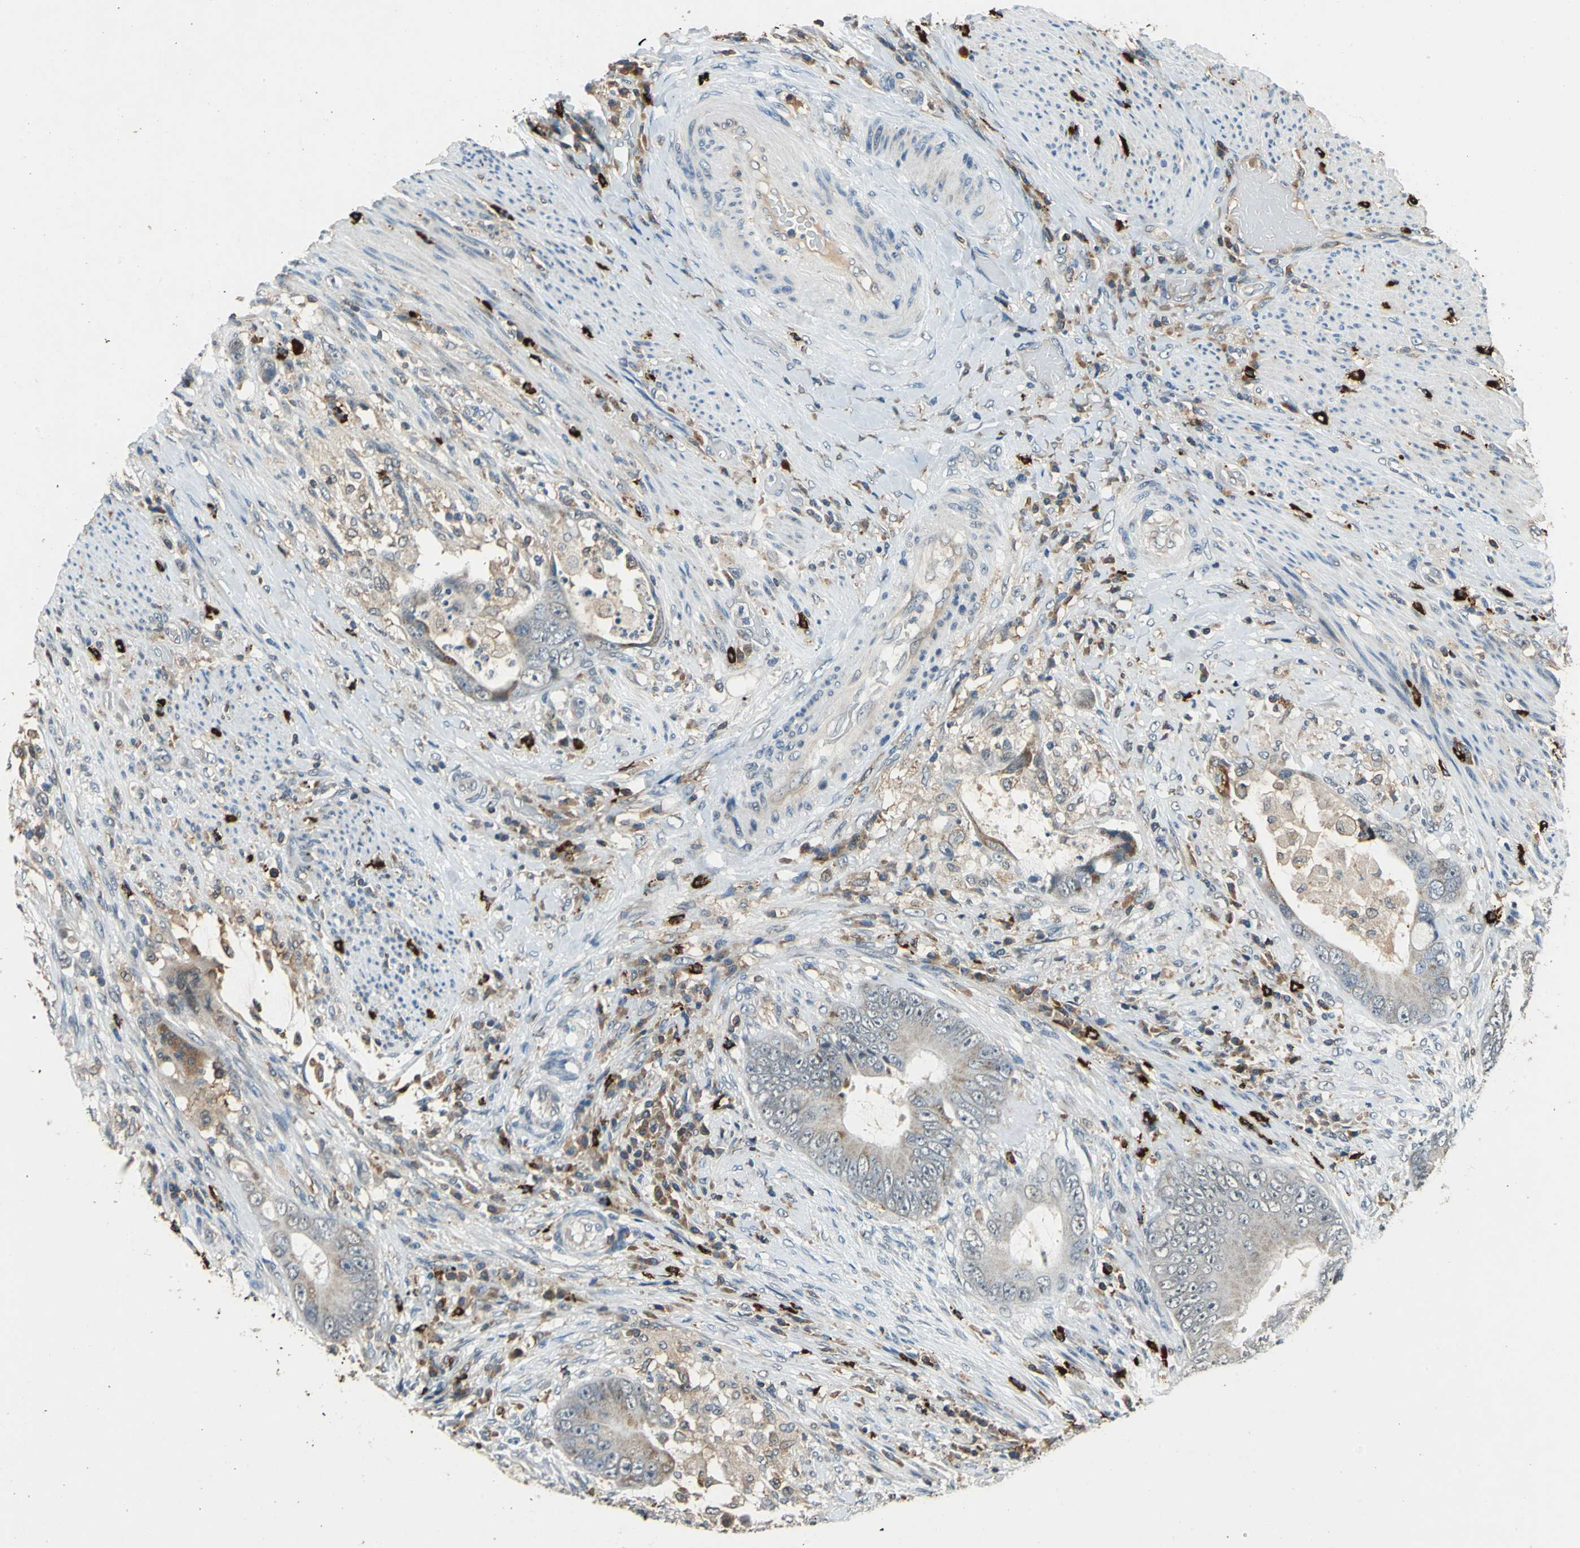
{"staining": {"intensity": "weak", "quantity": "25%-75%", "location": "cytoplasmic/membranous"}, "tissue": "colorectal cancer", "cell_type": "Tumor cells", "image_type": "cancer", "snomed": [{"axis": "morphology", "description": "Adenocarcinoma, NOS"}, {"axis": "topography", "description": "Rectum"}], "caption": "Protein positivity by immunohistochemistry reveals weak cytoplasmic/membranous positivity in about 25%-75% of tumor cells in colorectal adenocarcinoma. (Brightfield microscopy of DAB IHC at high magnification).", "gene": "SLC19A2", "patient": {"sex": "female", "age": 77}}